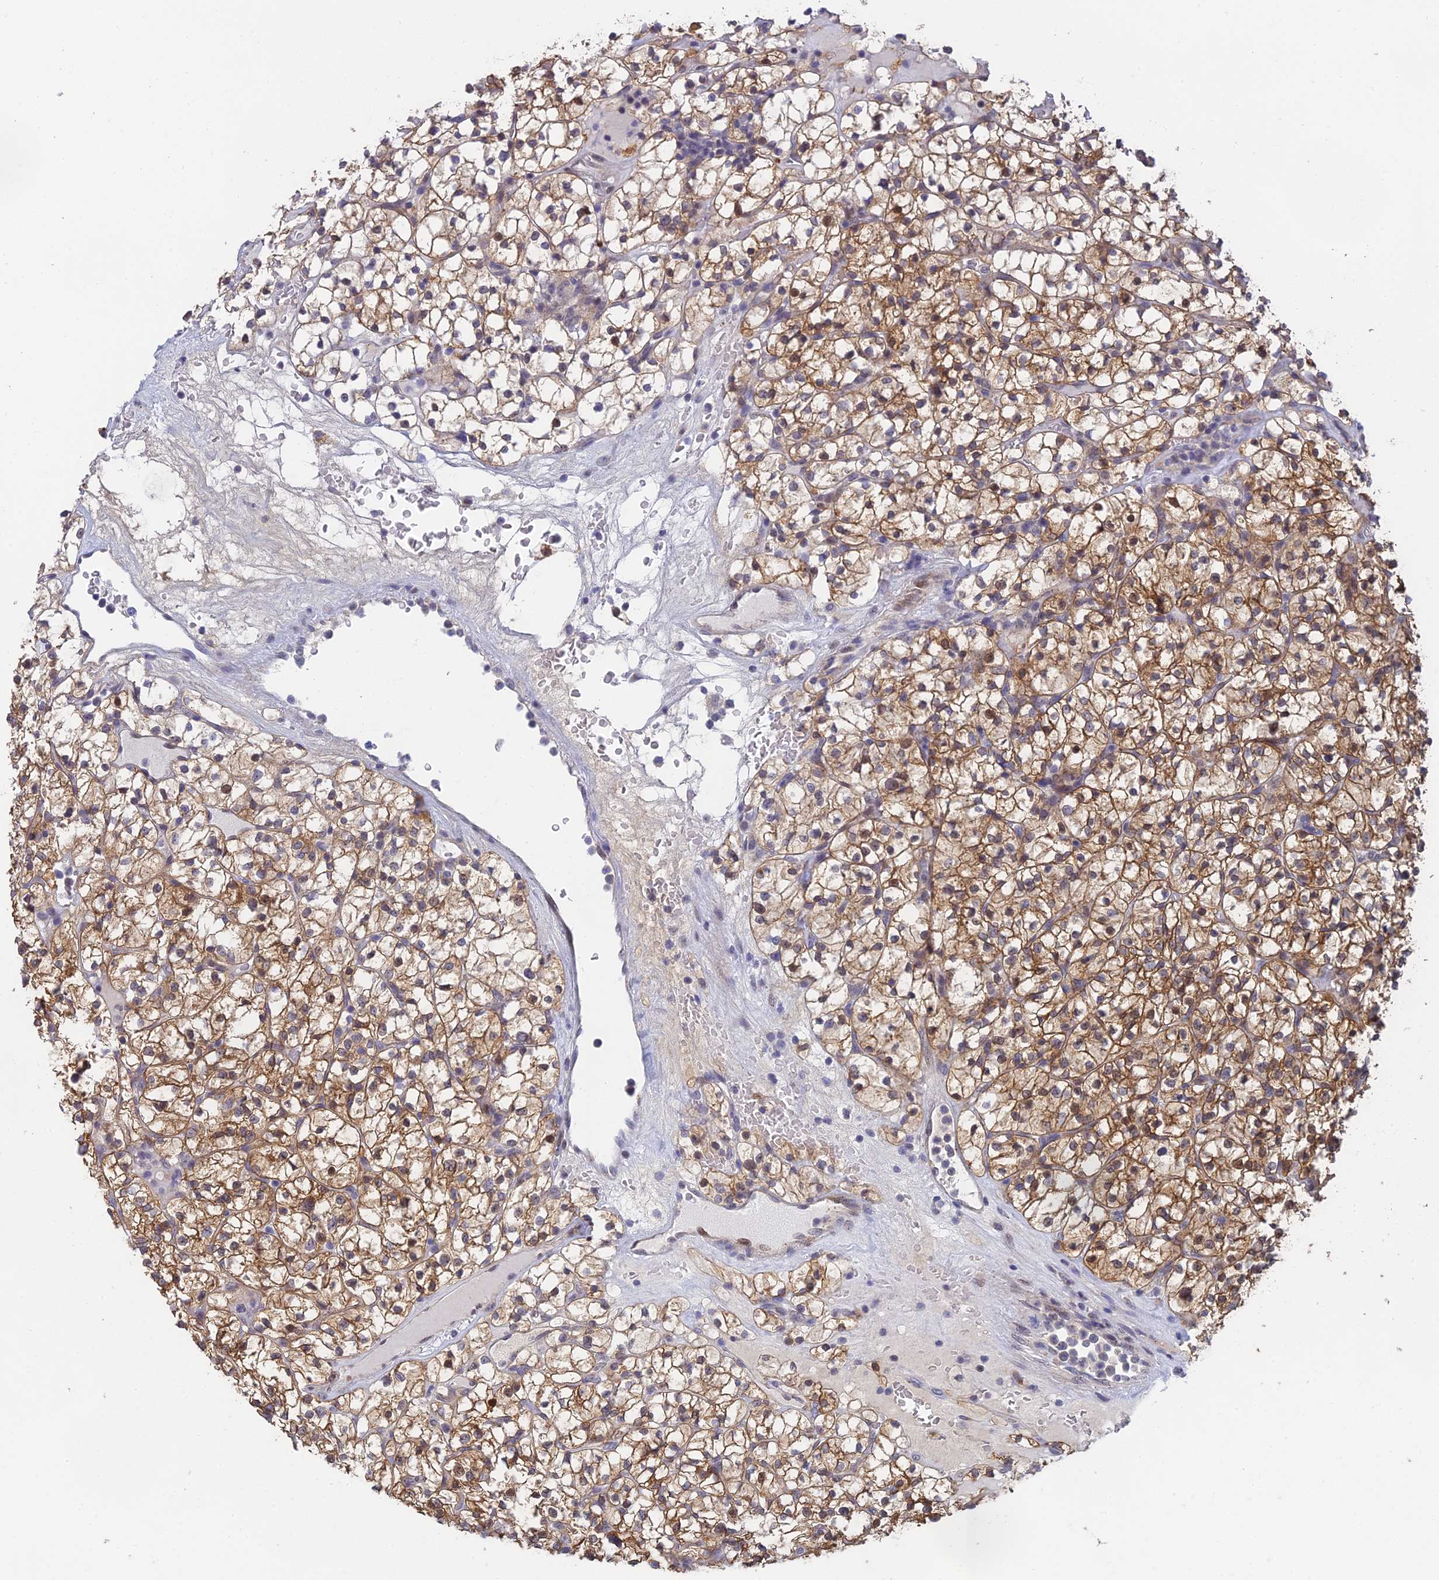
{"staining": {"intensity": "moderate", "quantity": ">75%", "location": "cytoplasmic/membranous,nuclear"}, "tissue": "renal cancer", "cell_type": "Tumor cells", "image_type": "cancer", "snomed": [{"axis": "morphology", "description": "Adenocarcinoma, NOS"}, {"axis": "topography", "description": "Kidney"}], "caption": "Immunohistochemical staining of renal cancer (adenocarcinoma) reveals medium levels of moderate cytoplasmic/membranous and nuclear expression in about >75% of tumor cells.", "gene": "MRPL17", "patient": {"sex": "female", "age": 64}}